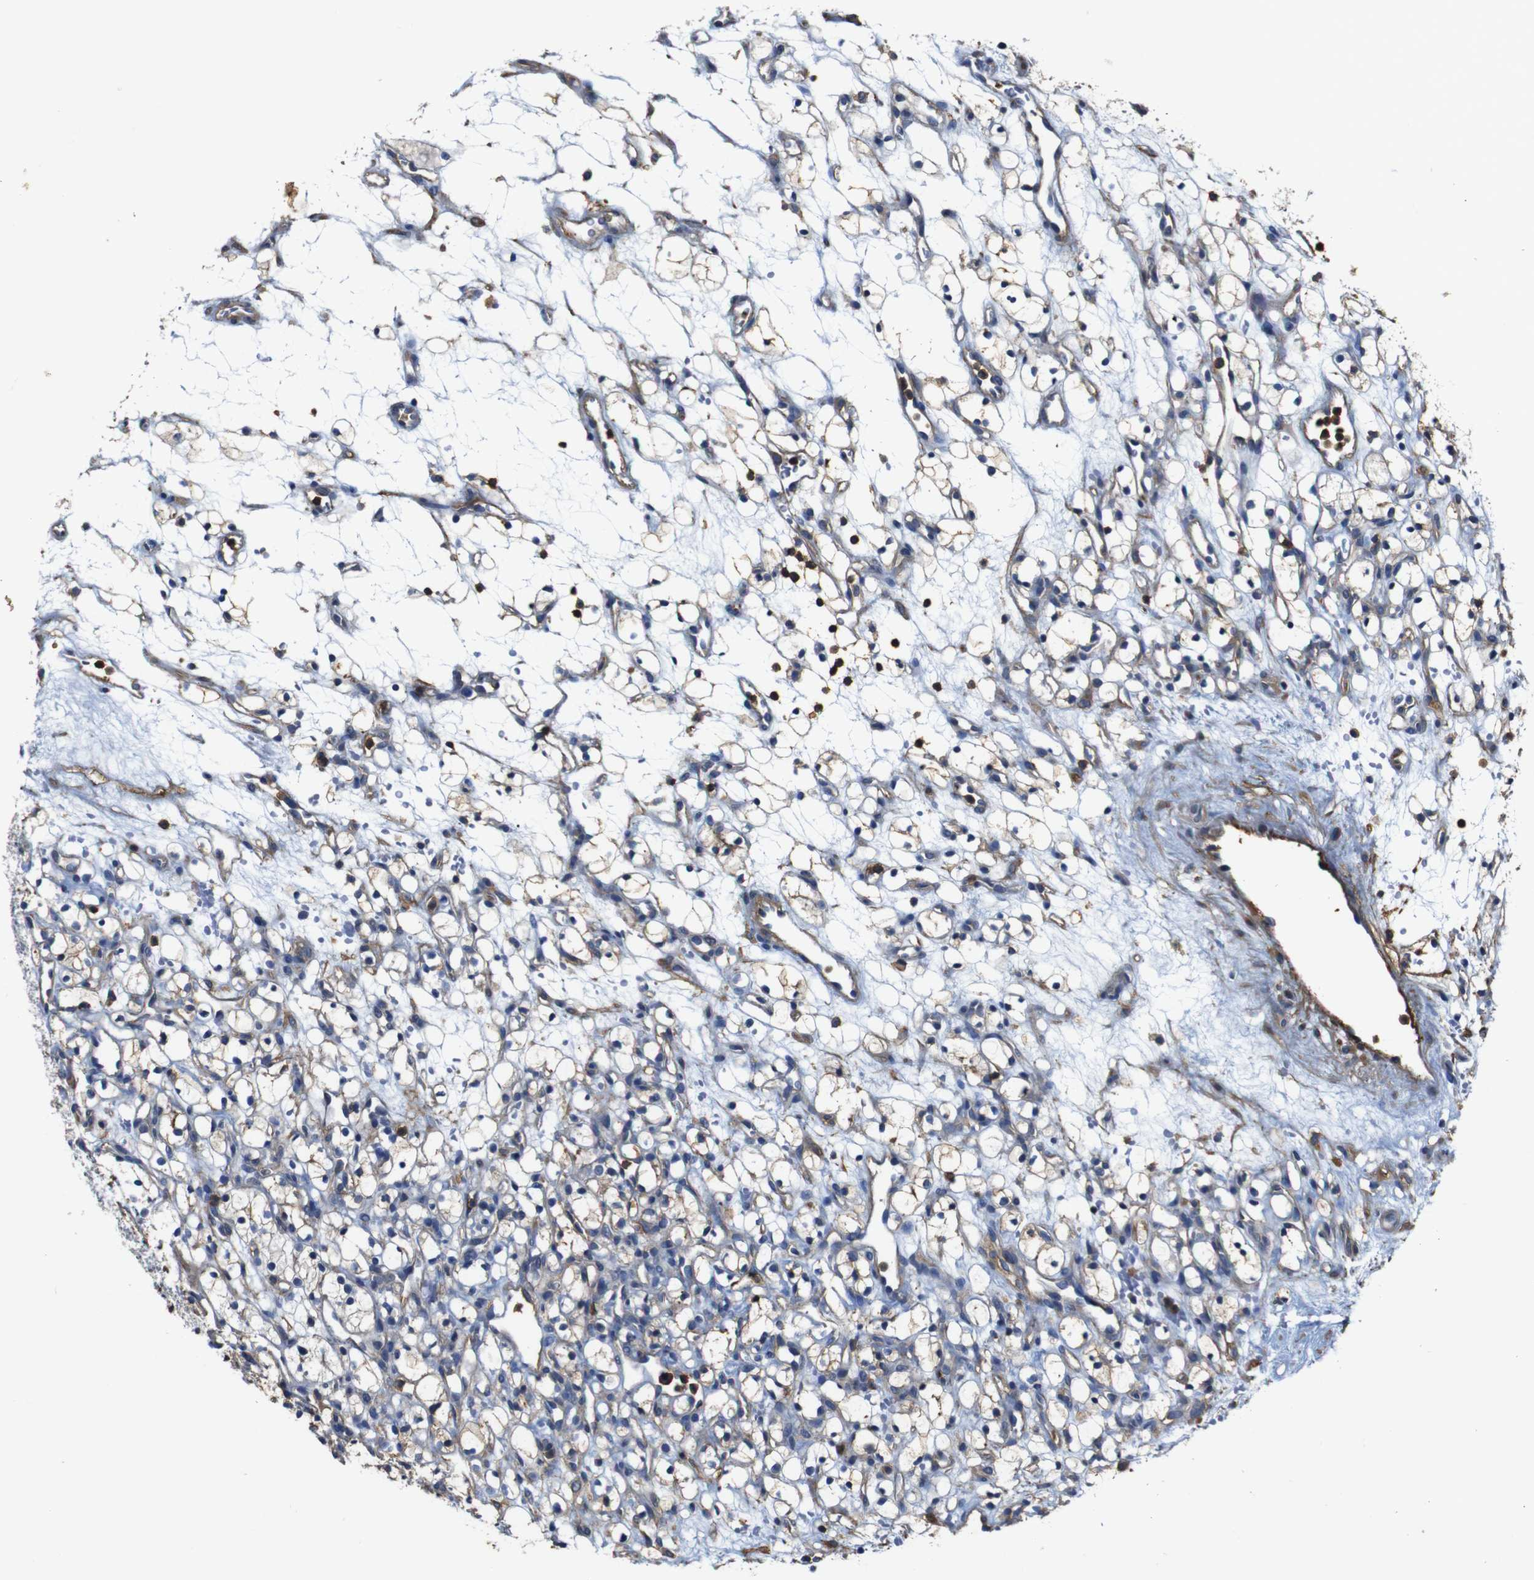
{"staining": {"intensity": "negative", "quantity": "none", "location": "none"}, "tissue": "renal cancer", "cell_type": "Tumor cells", "image_type": "cancer", "snomed": [{"axis": "morphology", "description": "Adenocarcinoma, NOS"}, {"axis": "topography", "description": "Kidney"}], "caption": "Histopathology image shows no protein expression in tumor cells of renal cancer tissue. (DAB (3,3'-diaminobenzidine) immunohistochemistry (IHC) with hematoxylin counter stain).", "gene": "PI4KA", "patient": {"sex": "female", "age": 60}}